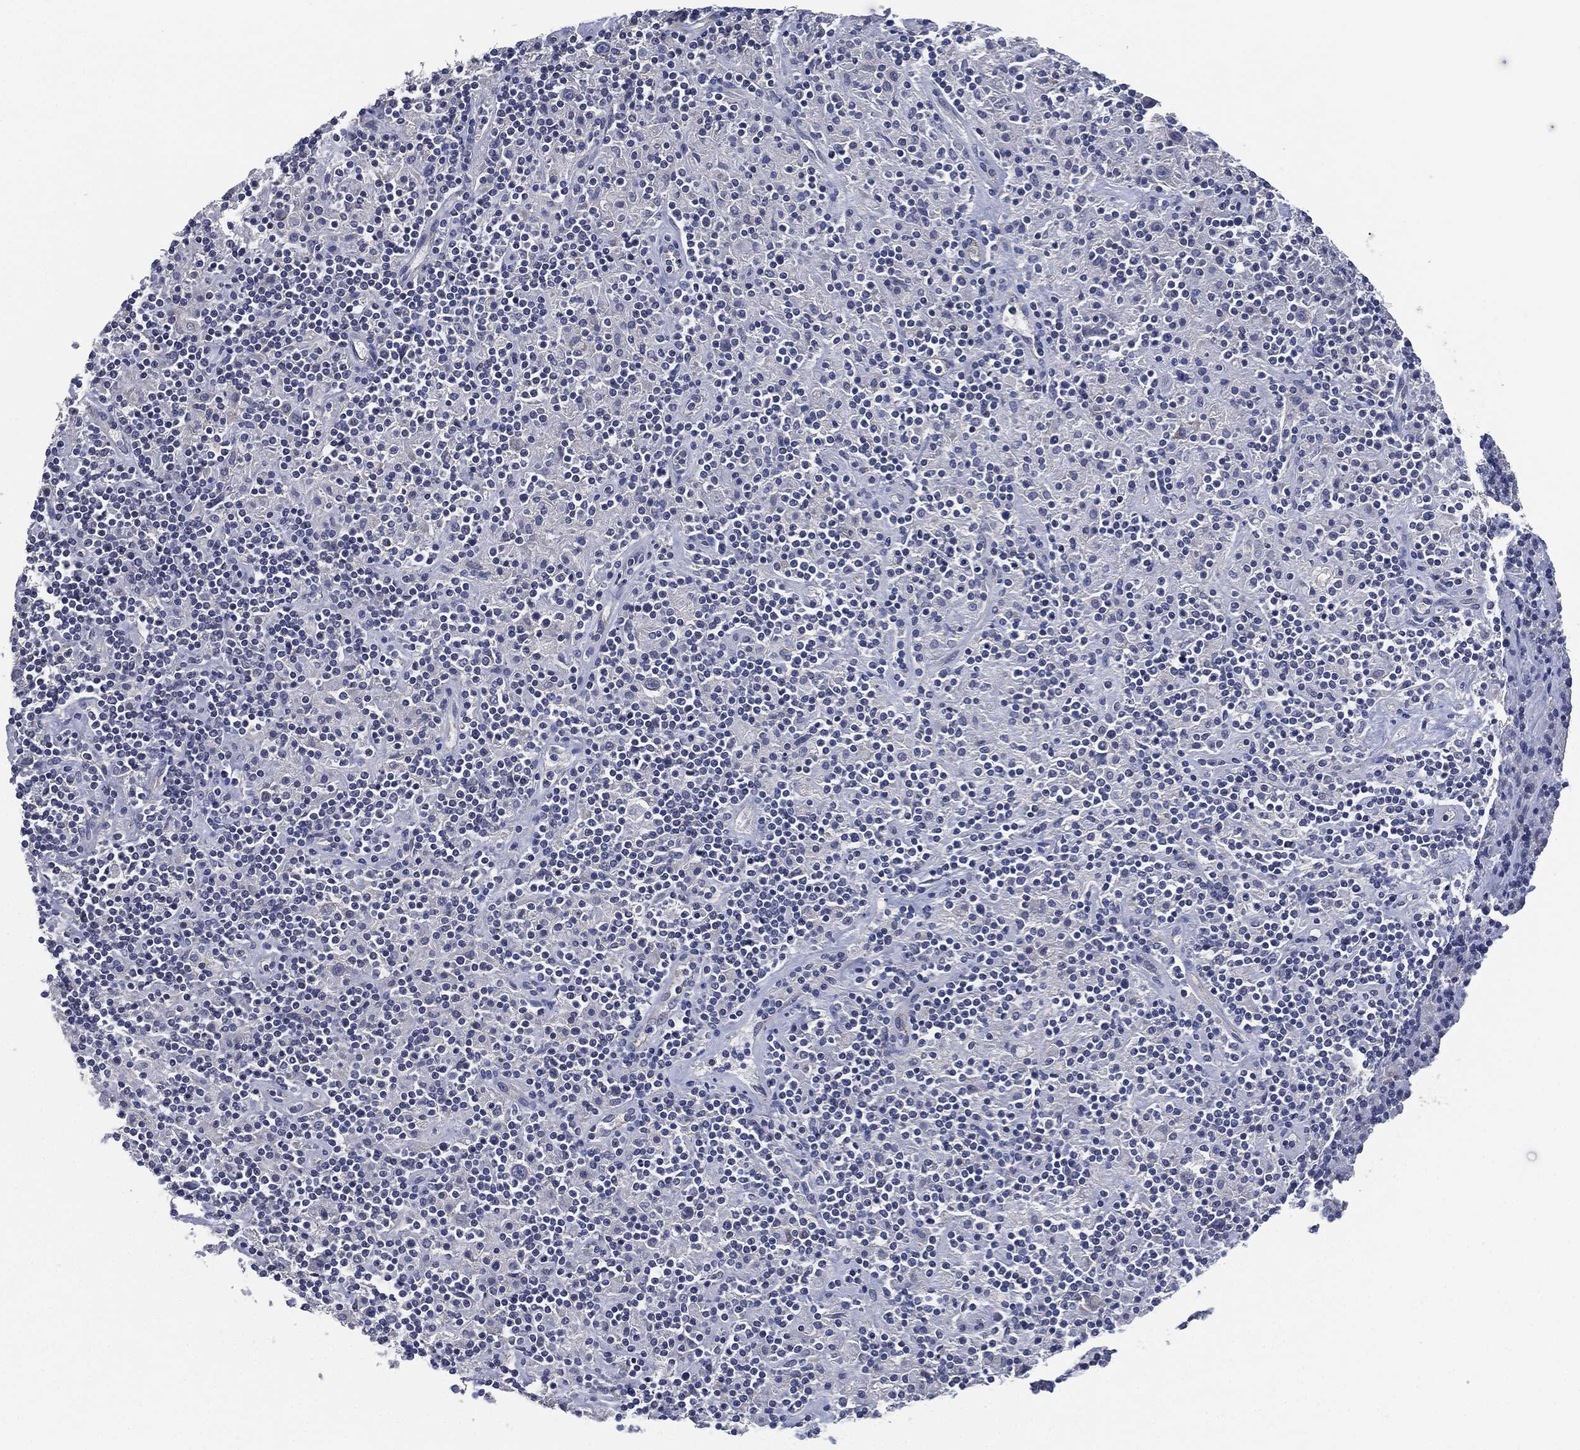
{"staining": {"intensity": "negative", "quantity": "none", "location": "none"}, "tissue": "lymphoma", "cell_type": "Tumor cells", "image_type": "cancer", "snomed": [{"axis": "morphology", "description": "Hodgkin's disease, NOS"}, {"axis": "topography", "description": "Lymph node"}], "caption": "Human Hodgkin's disease stained for a protein using IHC shows no expression in tumor cells.", "gene": "SHROOM2", "patient": {"sex": "male", "age": 70}}